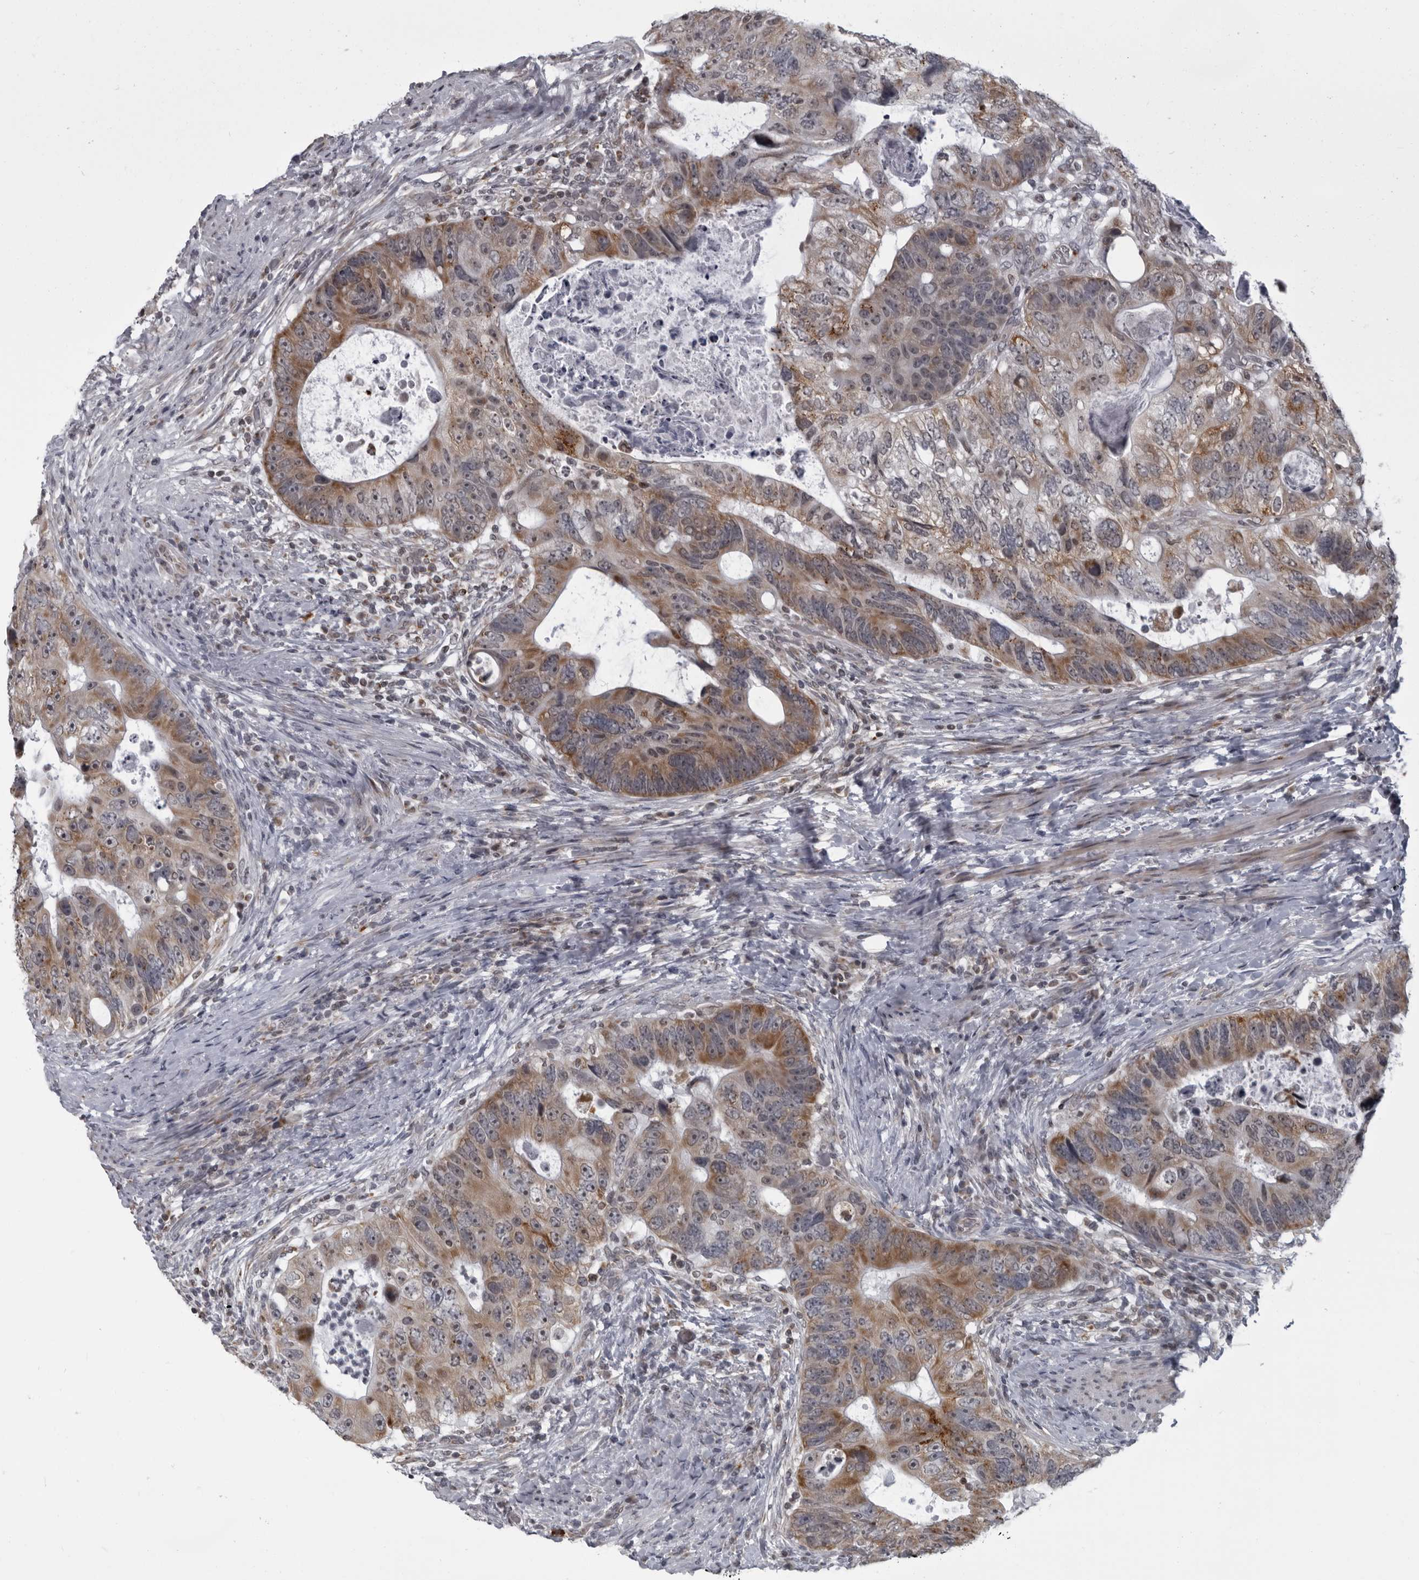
{"staining": {"intensity": "moderate", "quantity": ">75%", "location": "cytoplasmic/membranous"}, "tissue": "colorectal cancer", "cell_type": "Tumor cells", "image_type": "cancer", "snomed": [{"axis": "morphology", "description": "Adenocarcinoma, NOS"}, {"axis": "topography", "description": "Rectum"}], "caption": "Immunohistochemistry (IHC) (DAB) staining of colorectal cancer (adenocarcinoma) exhibits moderate cytoplasmic/membranous protein staining in about >75% of tumor cells.", "gene": "RTCA", "patient": {"sex": "male", "age": 59}}